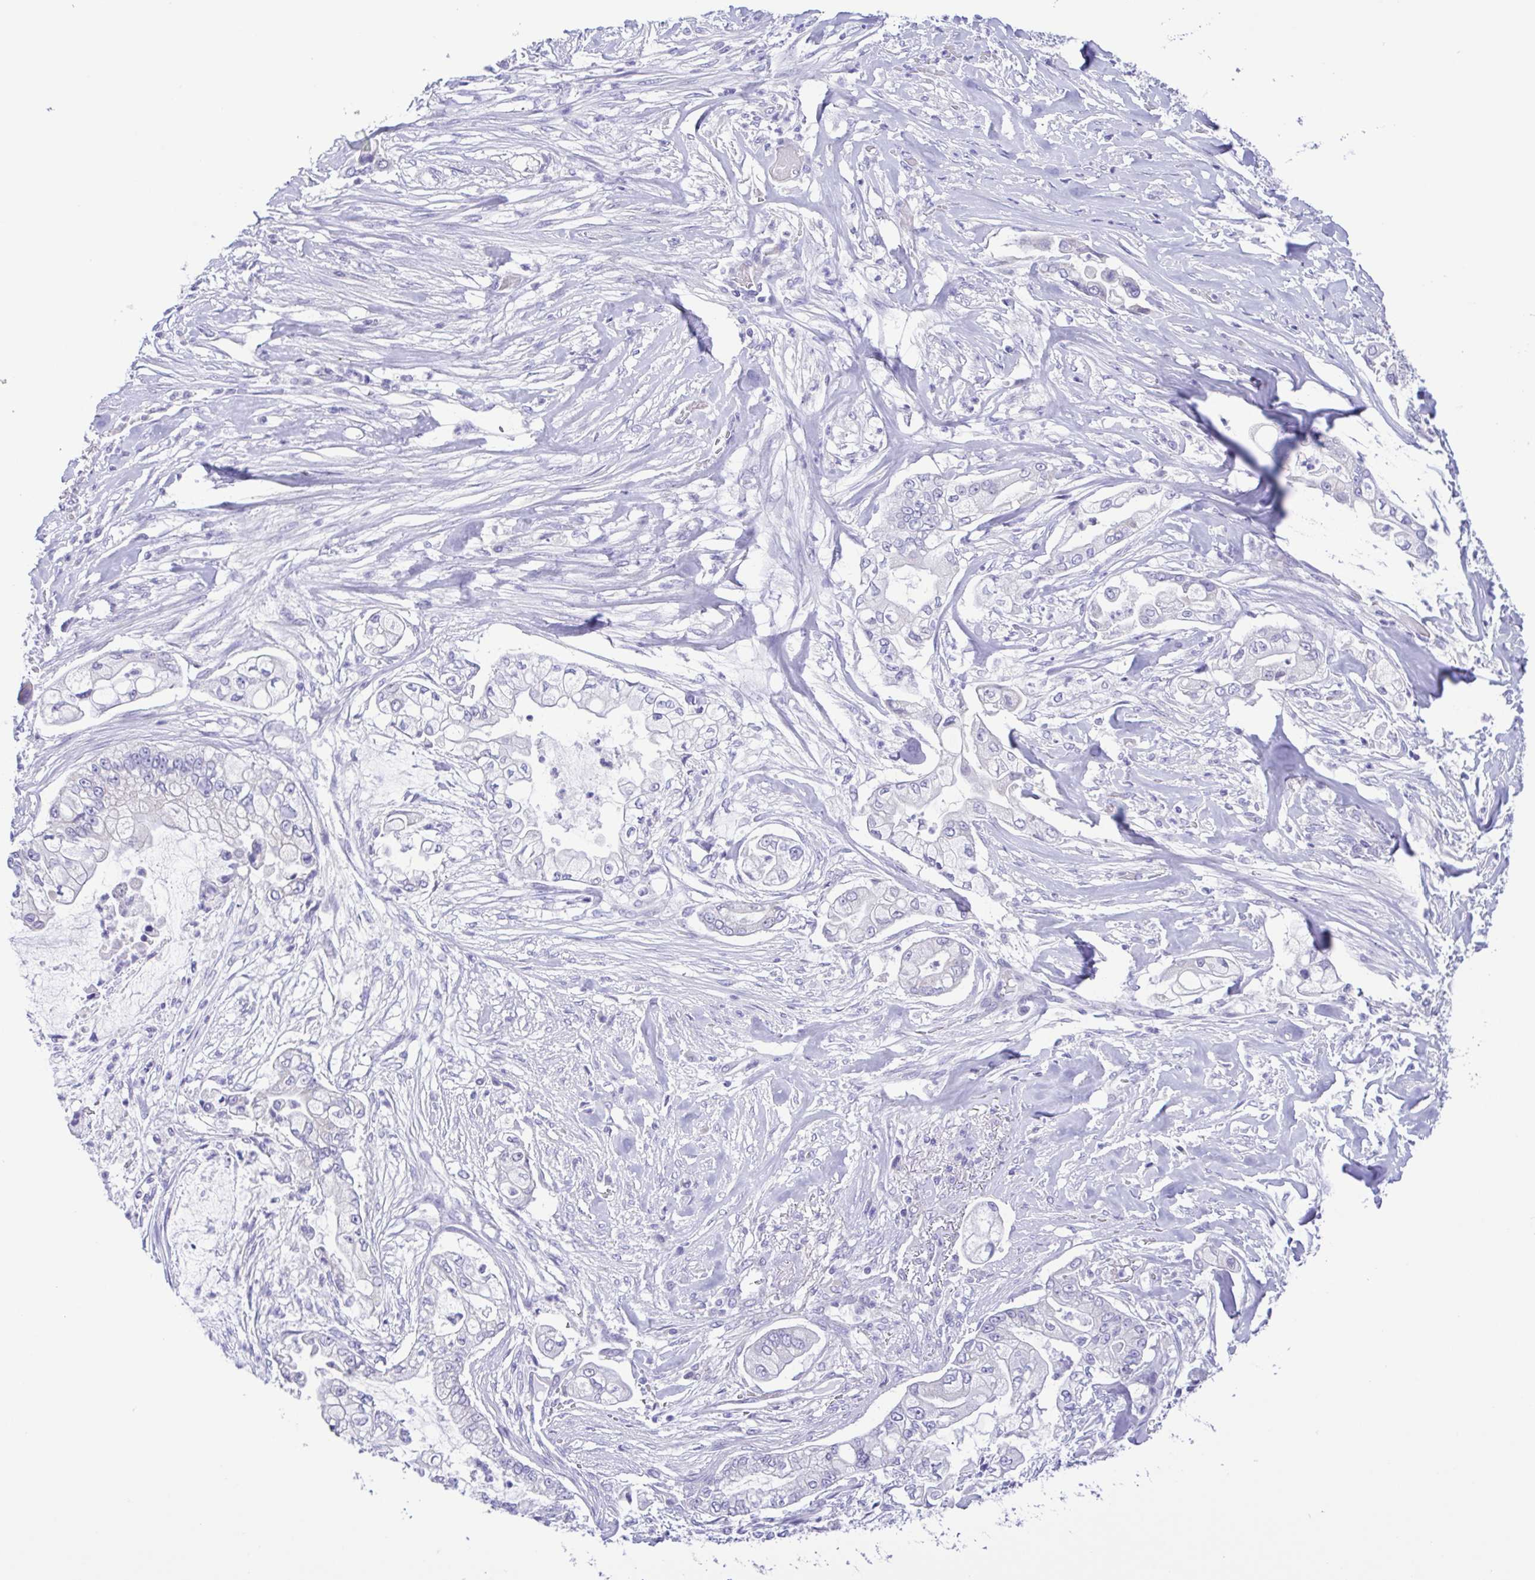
{"staining": {"intensity": "negative", "quantity": "none", "location": "none"}, "tissue": "pancreatic cancer", "cell_type": "Tumor cells", "image_type": "cancer", "snomed": [{"axis": "morphology", "description": "Adenocarcinoma, NOS"}, {"axis": "topography", "description": "Pancreas"}], "caption": "Tumor cells are negative for protein expression in human pancreatic adenocarcinoma.", "gene": "CD72", "patient": {"sex": "female", "age": 69}}